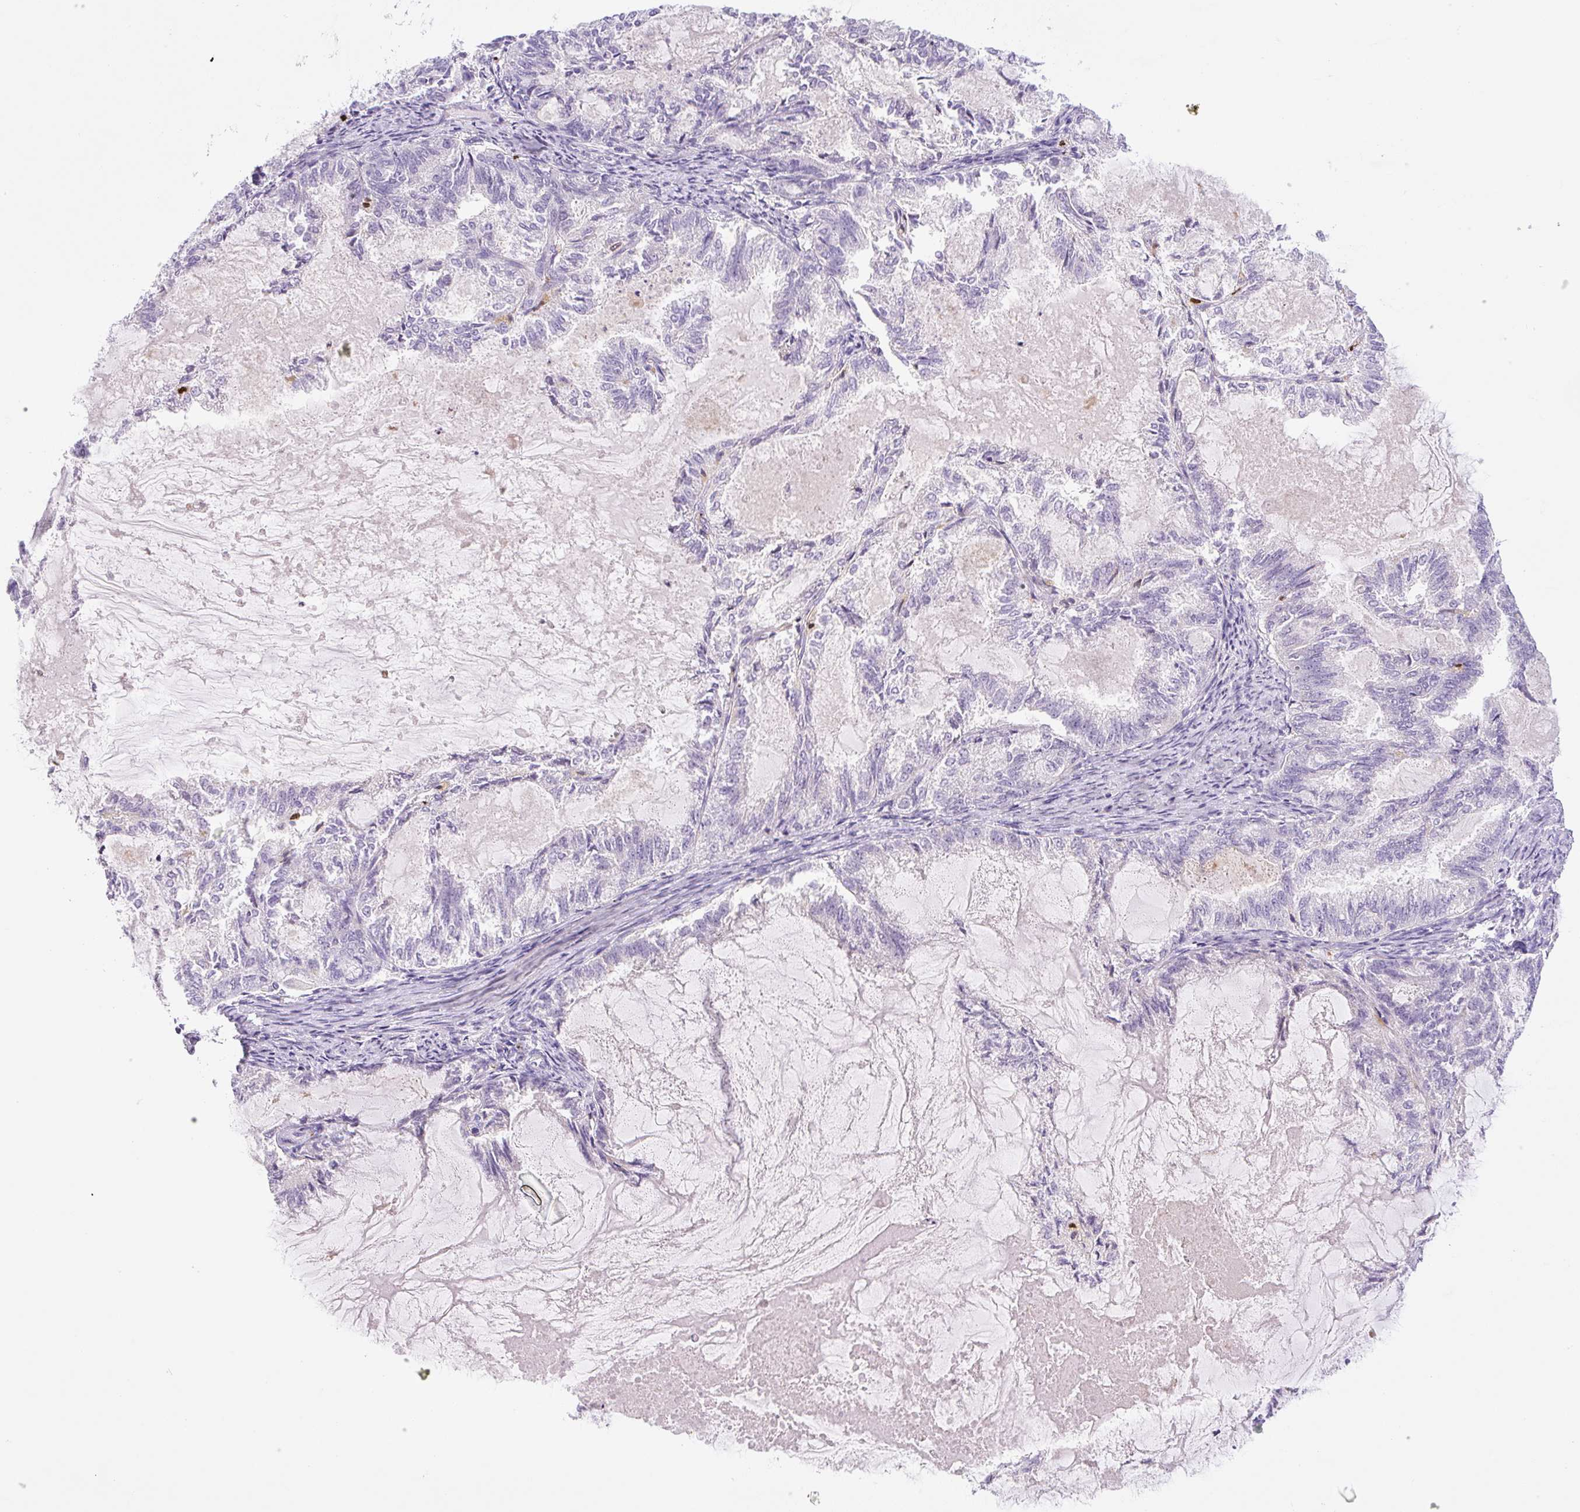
{"staining": {"intensity": "negative", "quantity": "none", "location": "none"}, "tissue": "endometrial cancer", "cell_type": "Tumor cells", "image_type": "cancer", "snomed": [{"axis": "morphology", "description": "Adenocarcinoma, NOS"}, {"axis": "topography", "description": "Endometrium"}], "caption": "This is an immunohistochemistry histopathology image of human adenocarcinoma (endometrial). There is no positivity in tumor cells.", "gene": "PIP5KL1", "patient": {"sex": "female", "age": 86}}